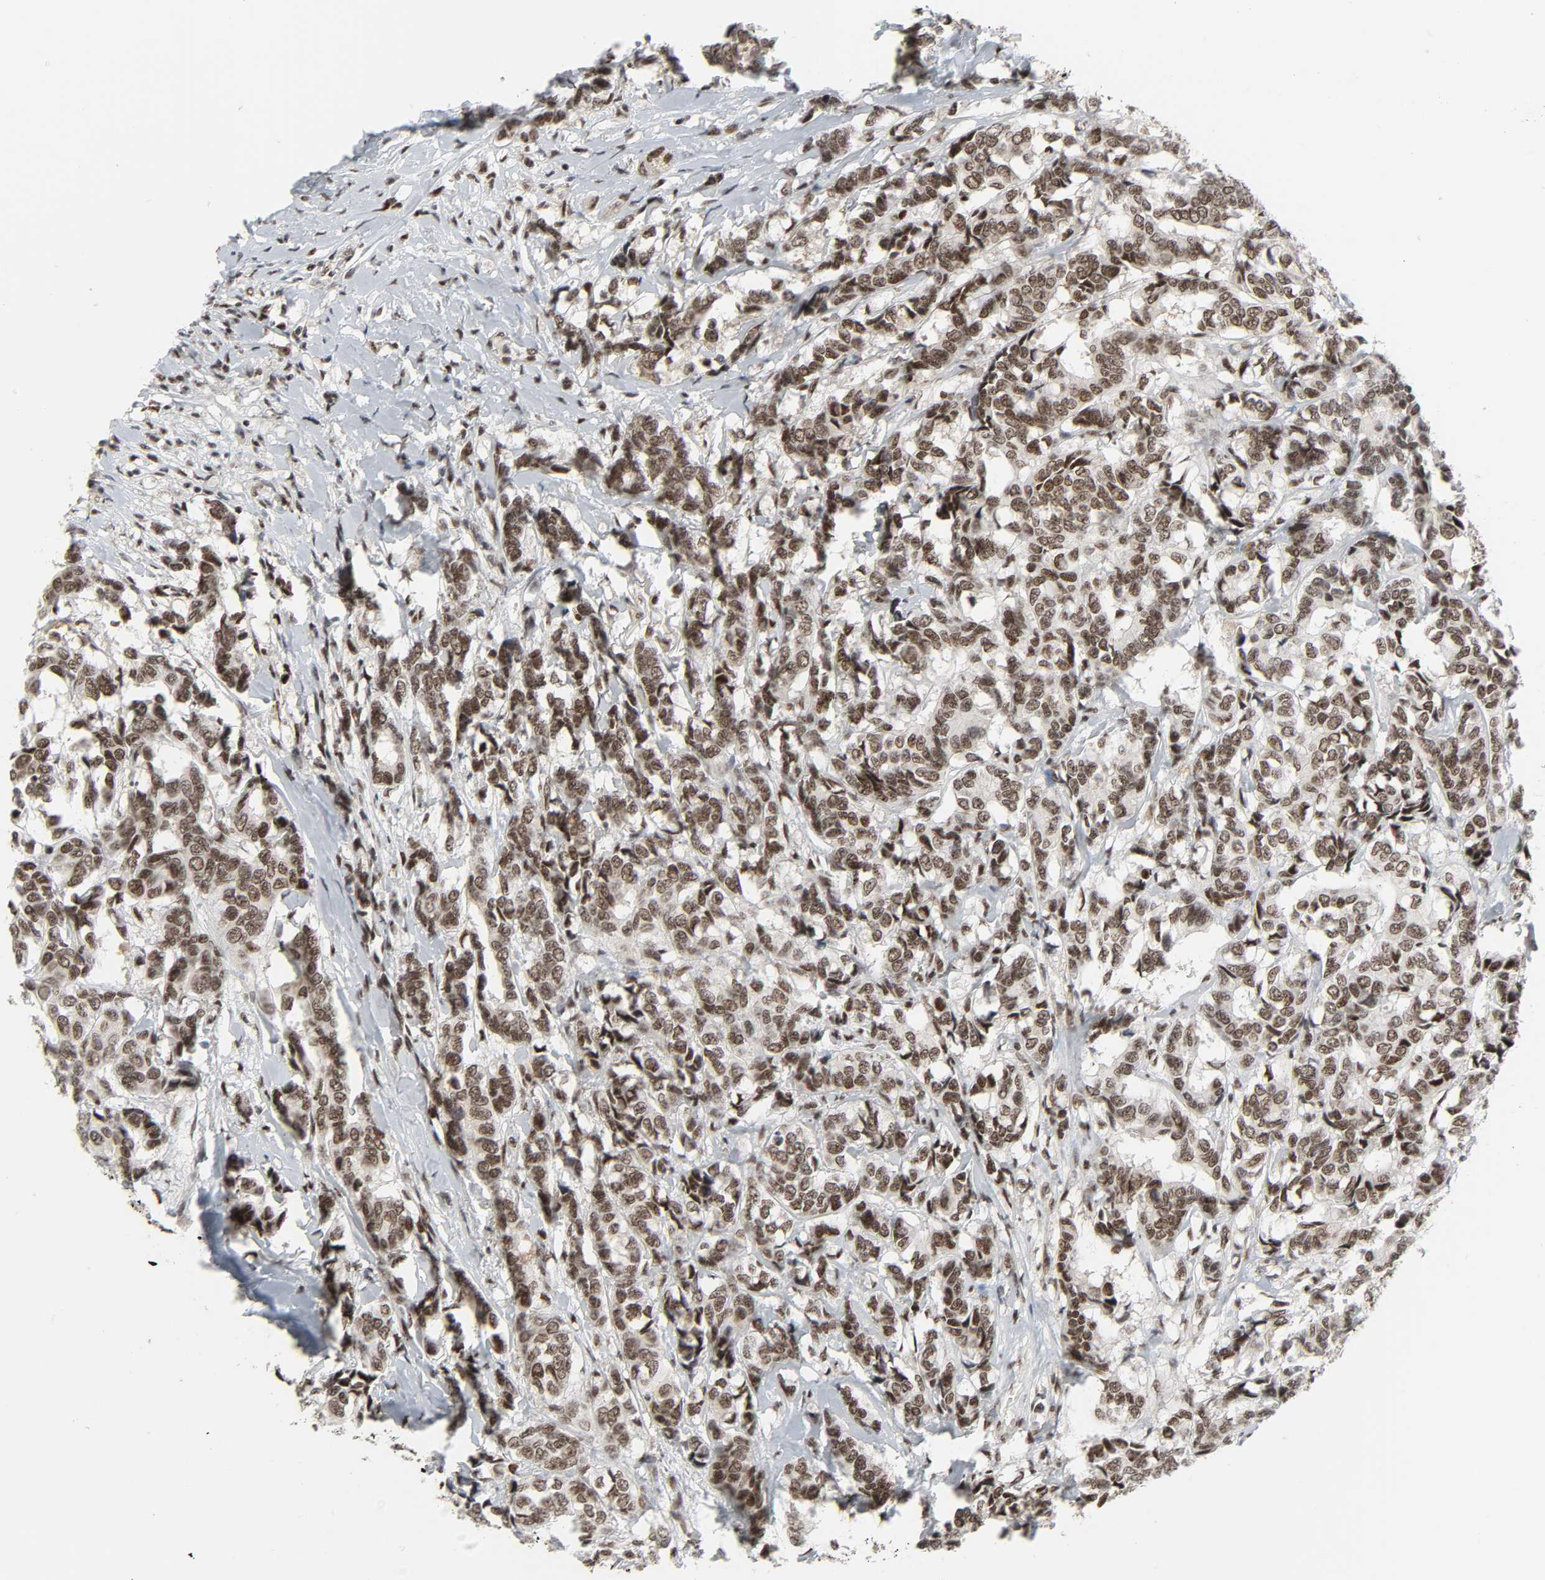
{"staining": {"intensity": "strong", "quantity": ">75%", "location": "nuclear"}, "tissue": "breast cancer", "cell_type": "Tumor cells", "image_type": "cancer", "snomed": [{"axis": "morphology", "description": "Duct carcinoma"}, {"axis": "topography", "description": "Breast"}], "caption": "Invasive ductal carcinoma (breast) was stained to show a protein in brown. There is high levels of strong nuclear staining in about >75% of tumor cells.", "gene": "CDK7", "patient": {"sex": "female", "age": 87}}